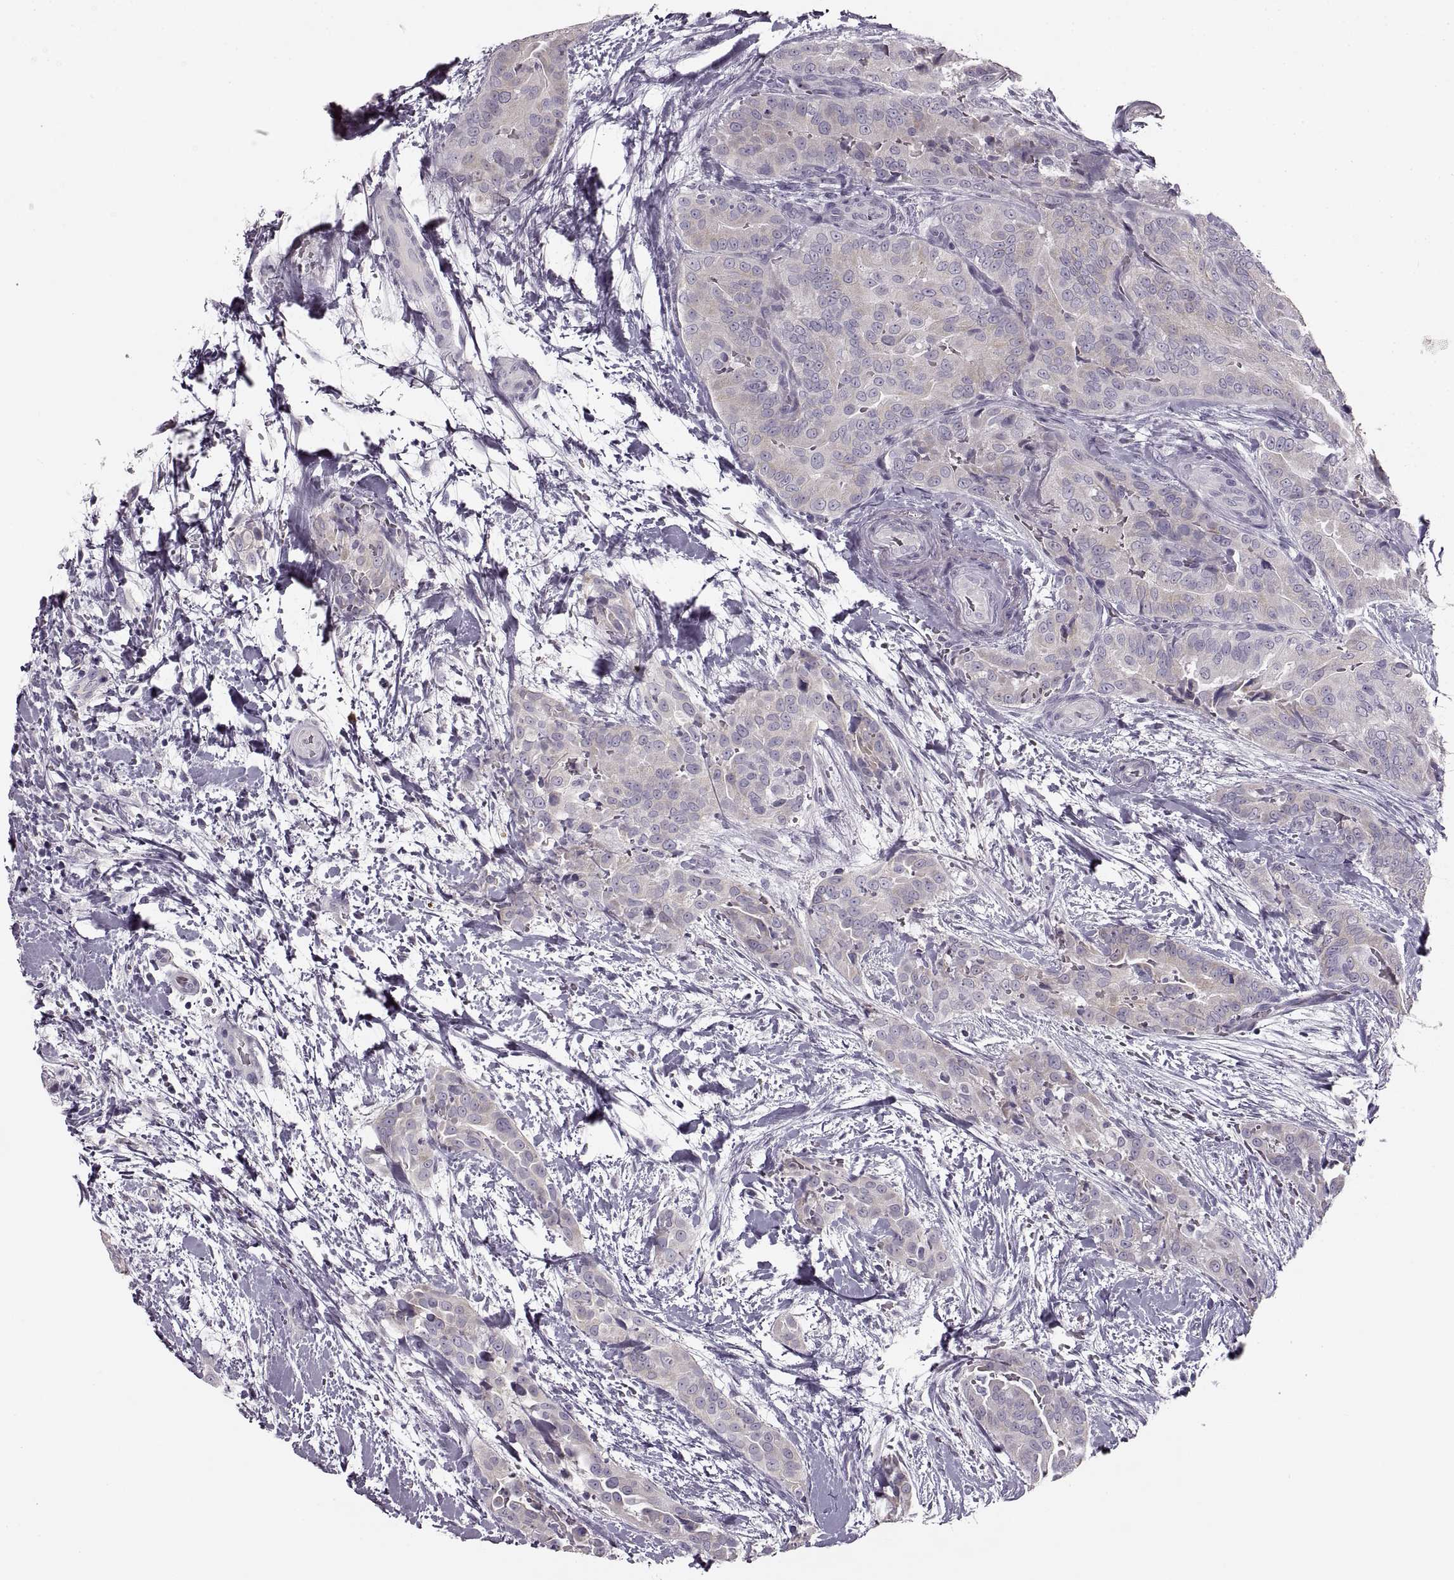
{"staining": {"intensity": "negative", "quantity": "none", "location": "none"}, "tissue": "thyroid cancer", "cell_type": "Tumor cells", "image_type": "cancer", "snomed": [{"axis": "morphology", "description": "Papillary adenocarcinoma, NOS"}, {"axis": "topography", "description": "Thyroid gland"}], "caption": "Tumor cells show no significant expression in thyroid cancer (papillary adenocarcinoma).", "gene": "CNTN1", "patient": {"sex": "male", "age": 61}}